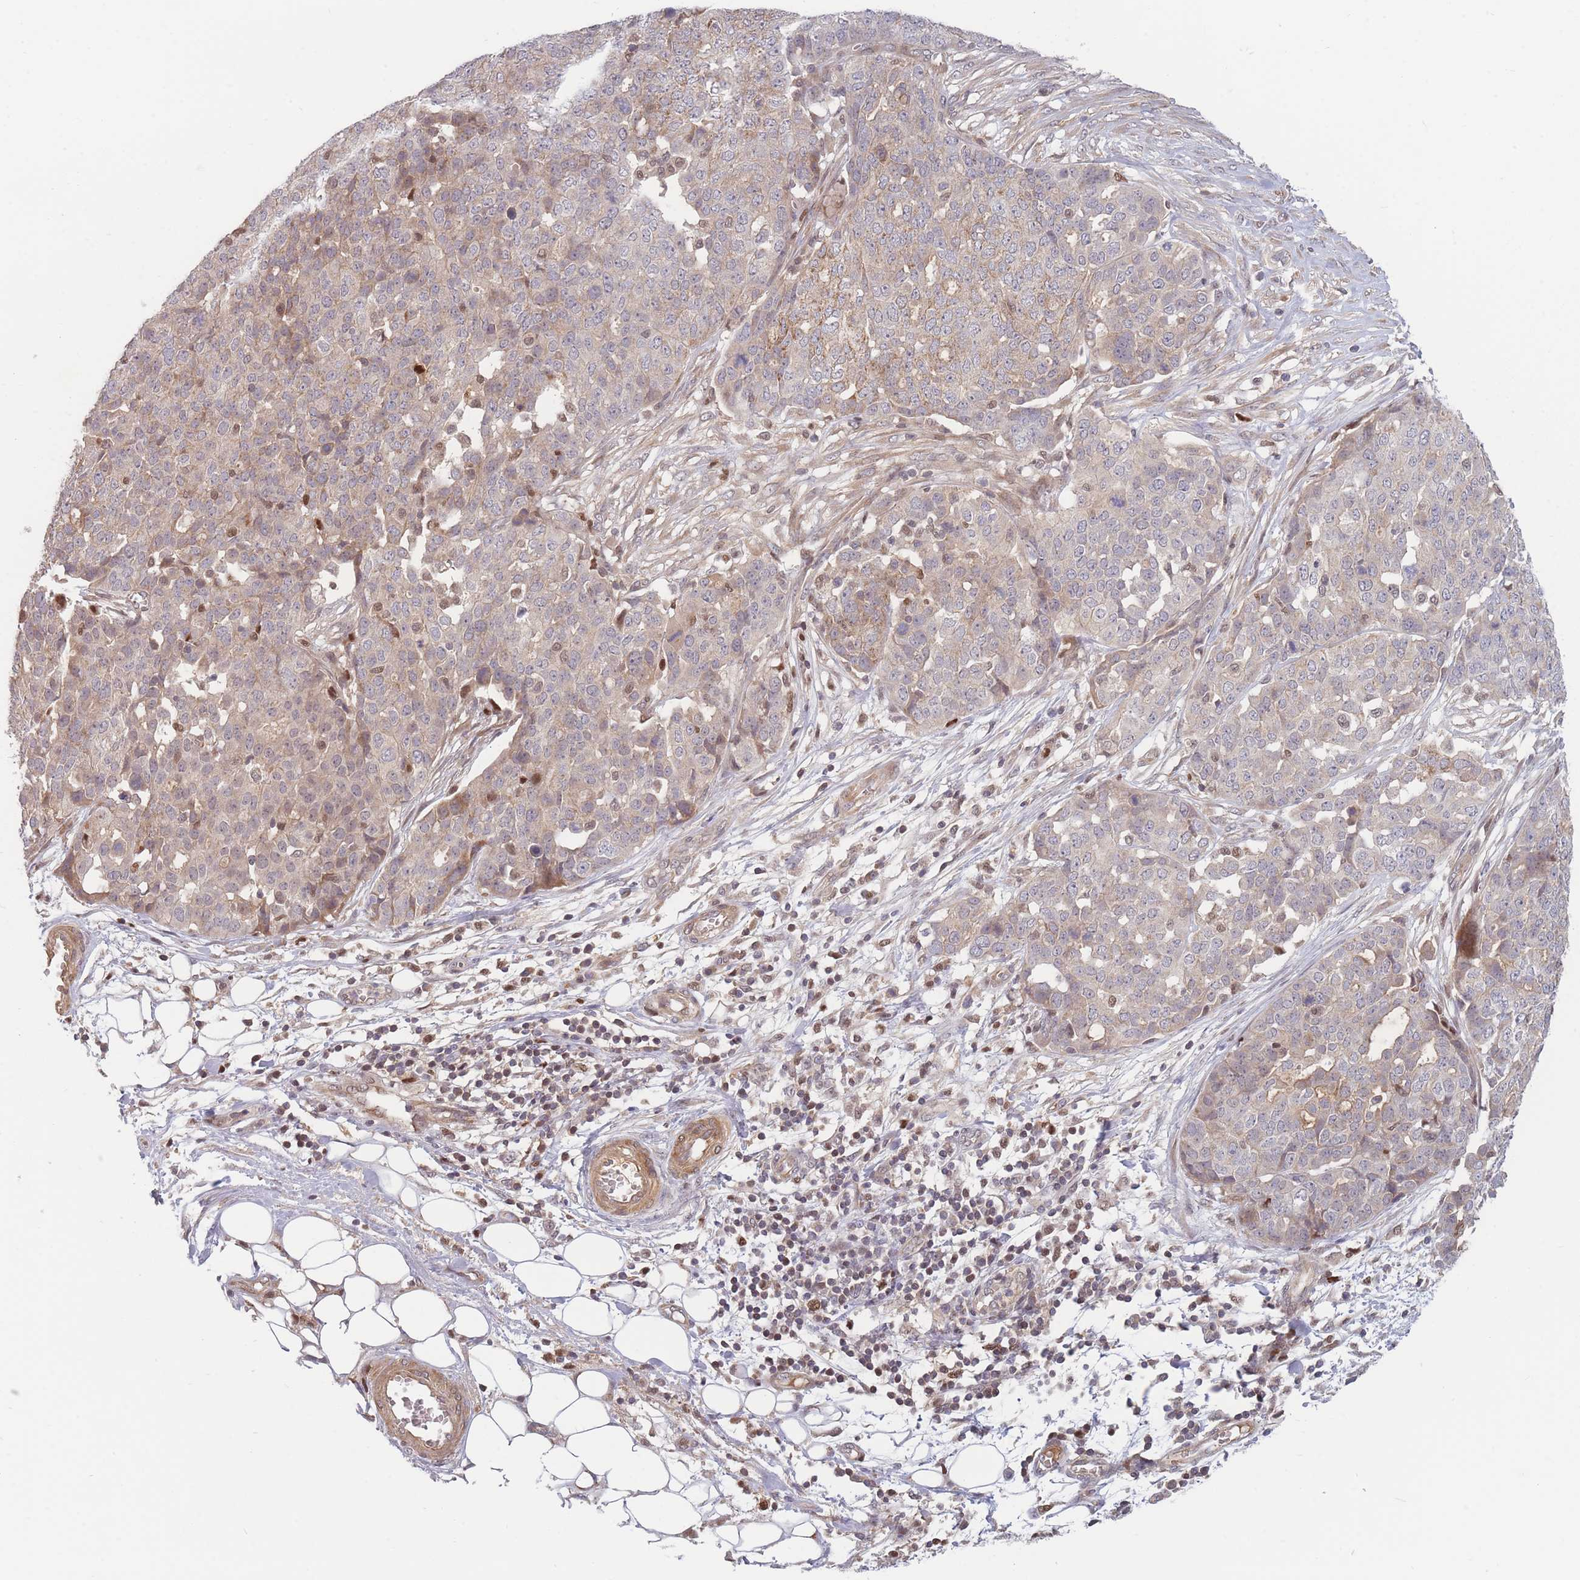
{"staining": {"intensity": "weak", "quantity": "25%-75%", "location": "cytoplasmic/membranous"}, "tissue": "ovarian cancer", "cell_type": "Tumor cells", "image_type": "cancer", "snomed": [{"axis": "morphology", "description": "Cystadenocarcinoma, serous, NOS"}, {"axis": "topography", "description": "Soft tissue"}, {"axis": "topography", "description": "Ovary"}], "caption": "About 25%-75% of tumor cells in human ovarian cancer (serous cystadenocarcinoma) demonstrate weak cytoplasmic/membranous protein positivity as visualized by brown immunohistochemical staining.", "gene": "FAM153A", "patient": {"sex": "female", "age": 57}}